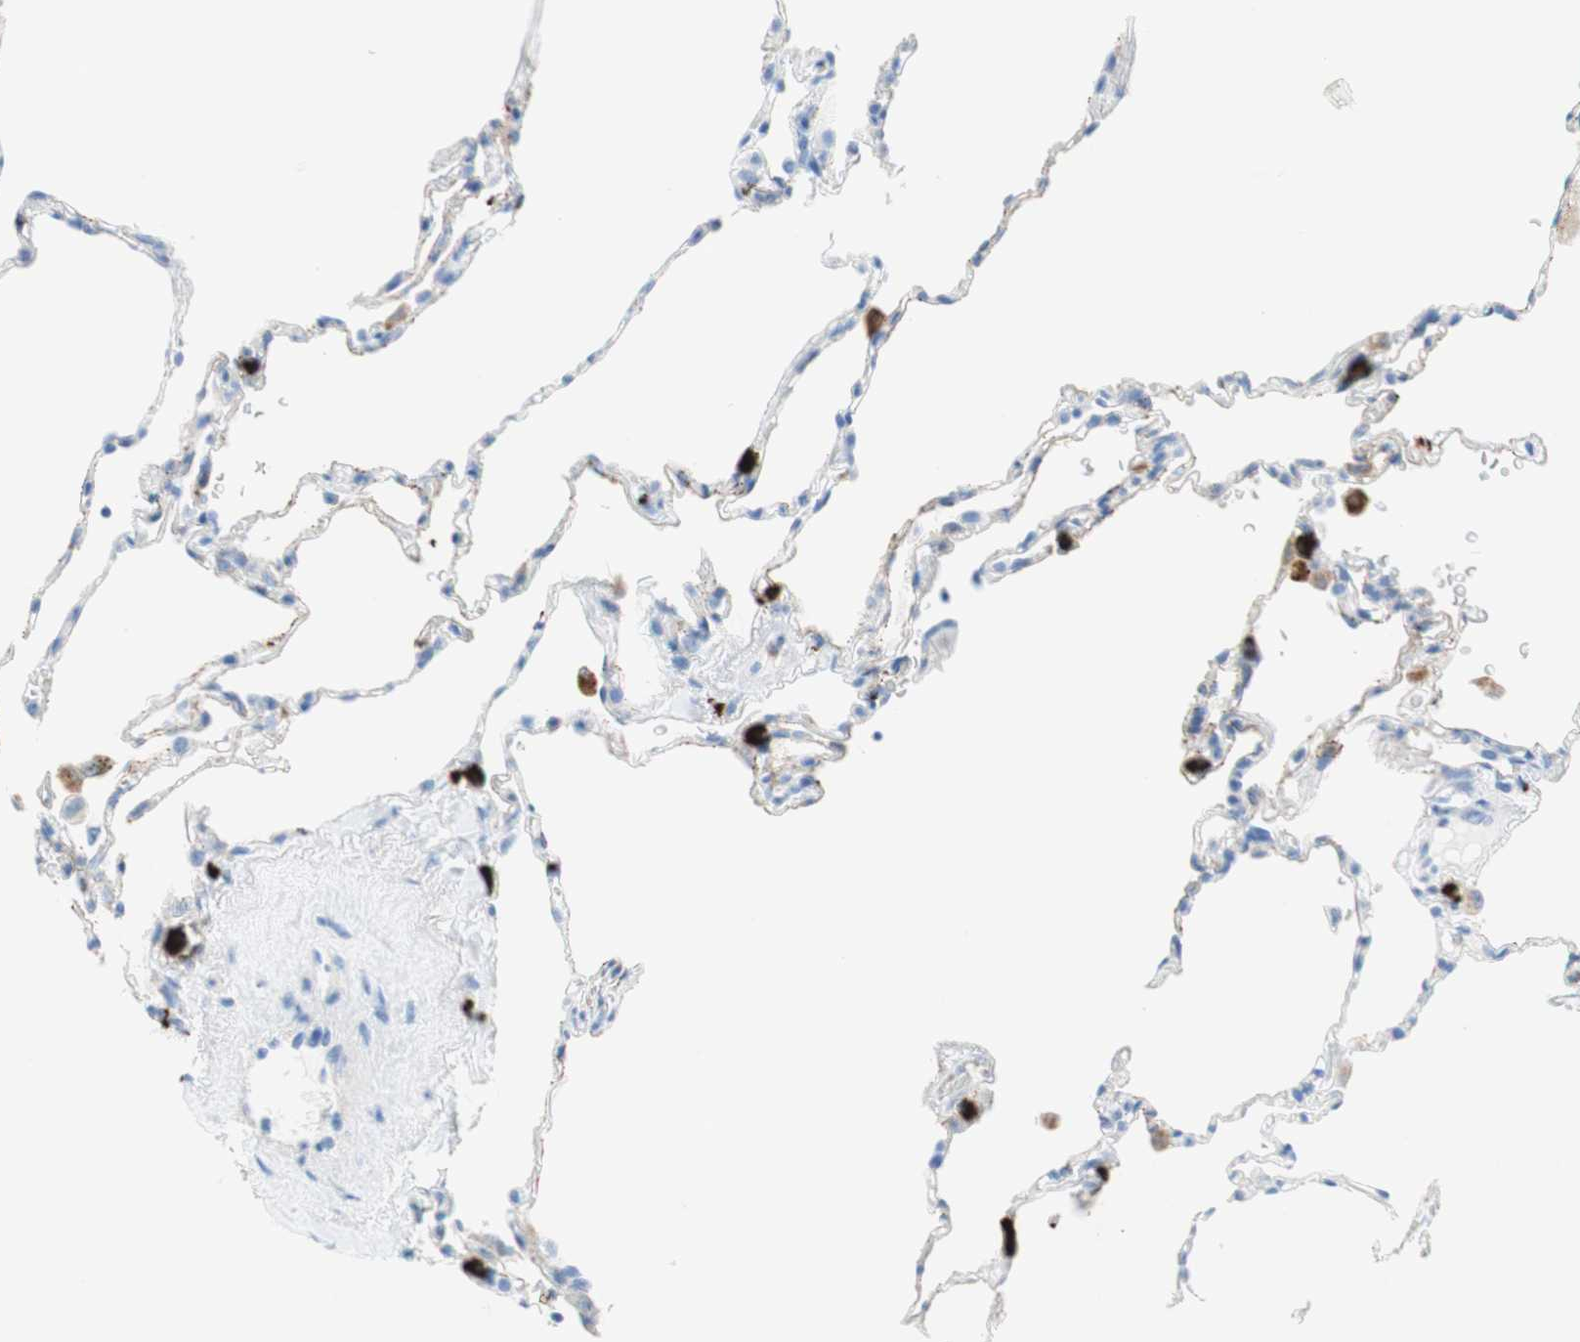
{"staining": {"intensity": "negative", "quantity": "none", "location": "none"}, "tissue": "lung", "cell_type": "Alveolar cells", "image_type": "normal", "snomed": [{"axis": "morphology", "description": "Normal tissue, NOS"}, {"axis": "topography", "description": "Lung"}], "caption": "DAB immunohistochemical staining of unremarkable lung displays no significant expression in alveolar cells.", "gene": "CEACAM1", "patient": {"sex": "male", "age": 59}}